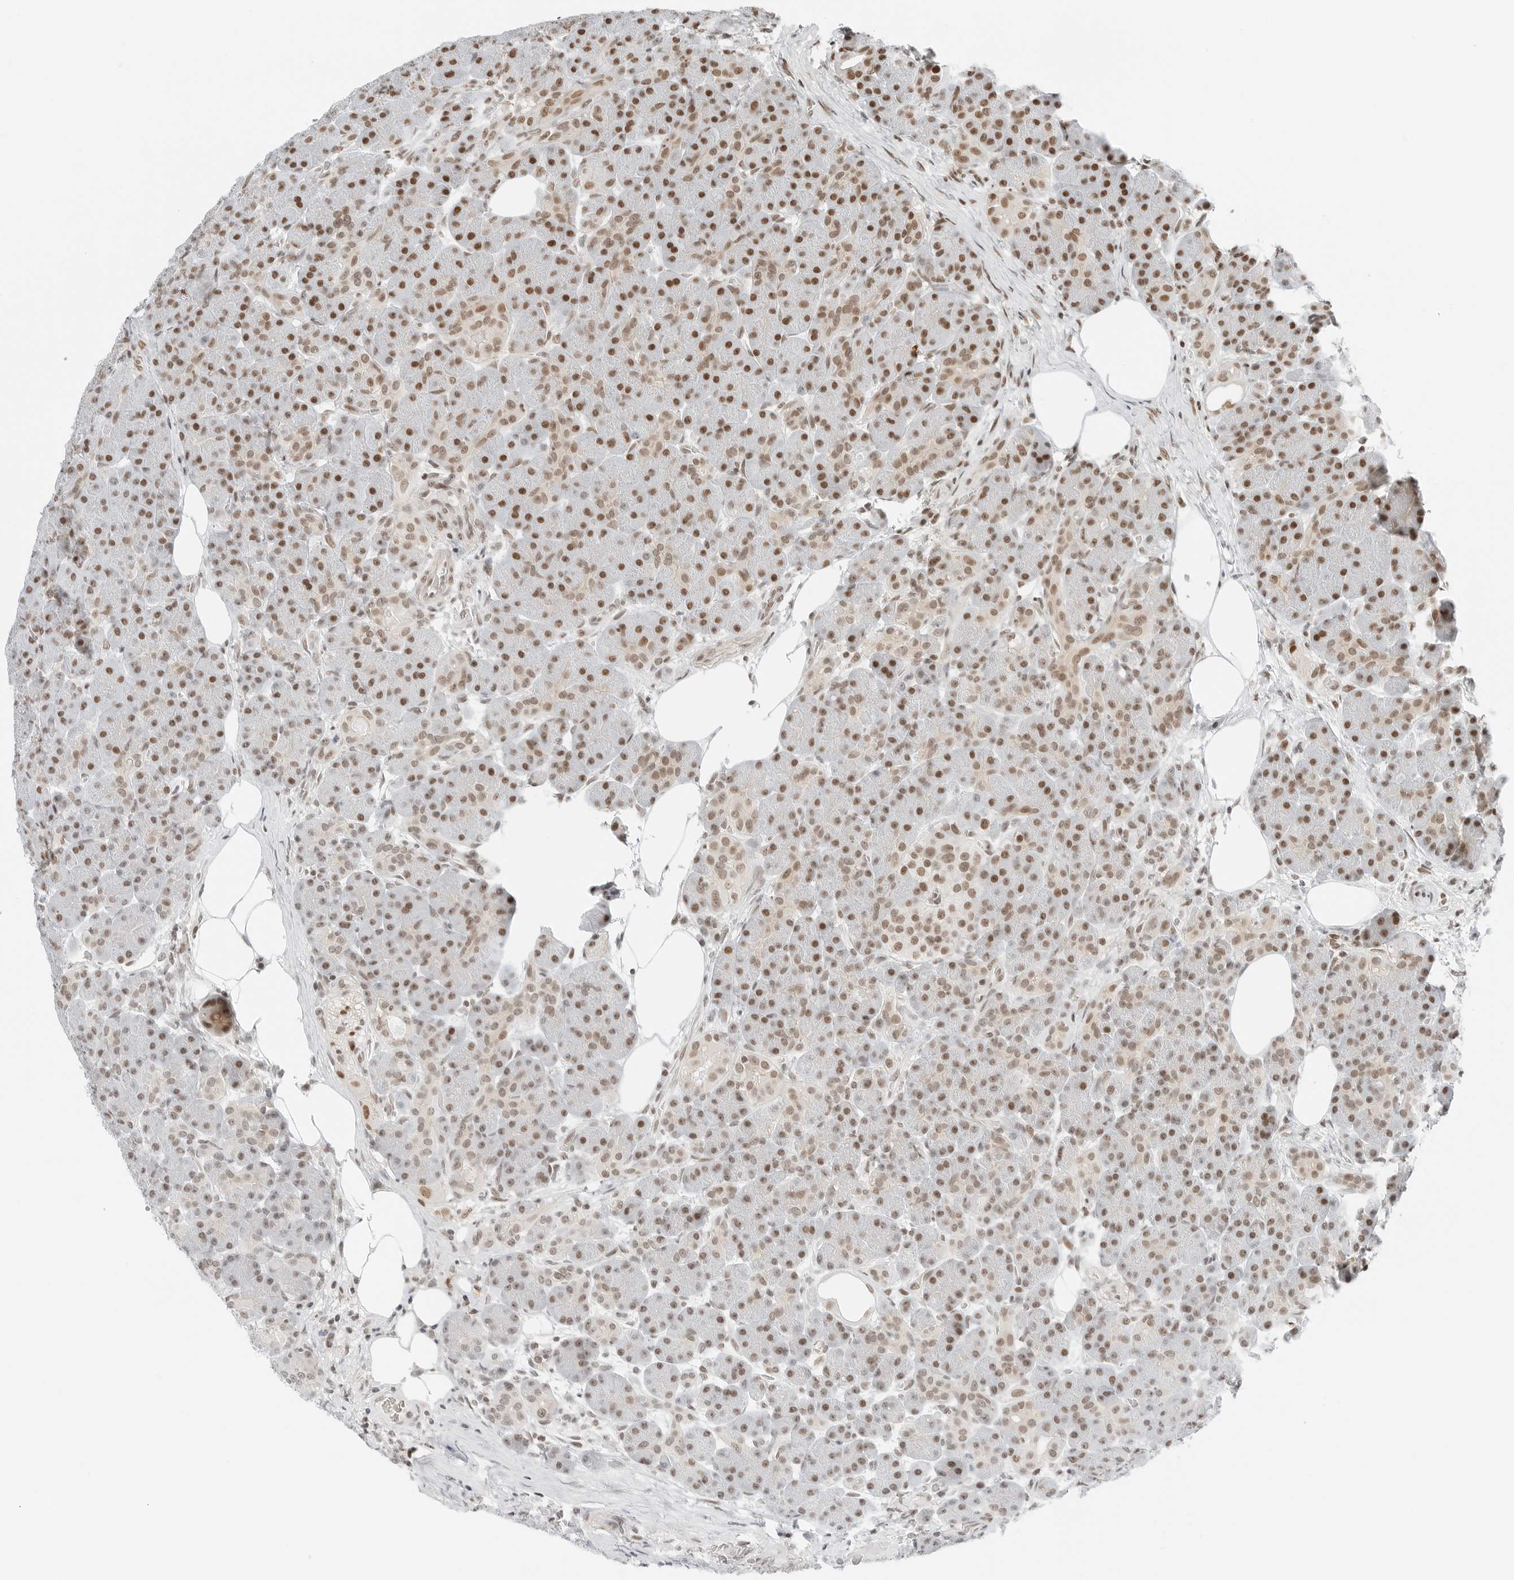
{"staining": {"intensity": "moderate", "quantity": ">75%", "location": "nuclear"}, "tissue": "pancreas", "cell_type": "Exocrine glandular cells", "image_type": "normal", "snomed": [{"axis": "morphology", "description": "Normal tissue, NOS"}, {"axis": "topography", "description": "Pancreas"}], "caption": "Moderate nuclear protein expression is appreciated in about >75% of exocrine glandular cells in pancreas. (IHC, brightfield microscopy, high magnification).", "gene": "CRTC2", "patient": {"sex": "male", "age": 63}}